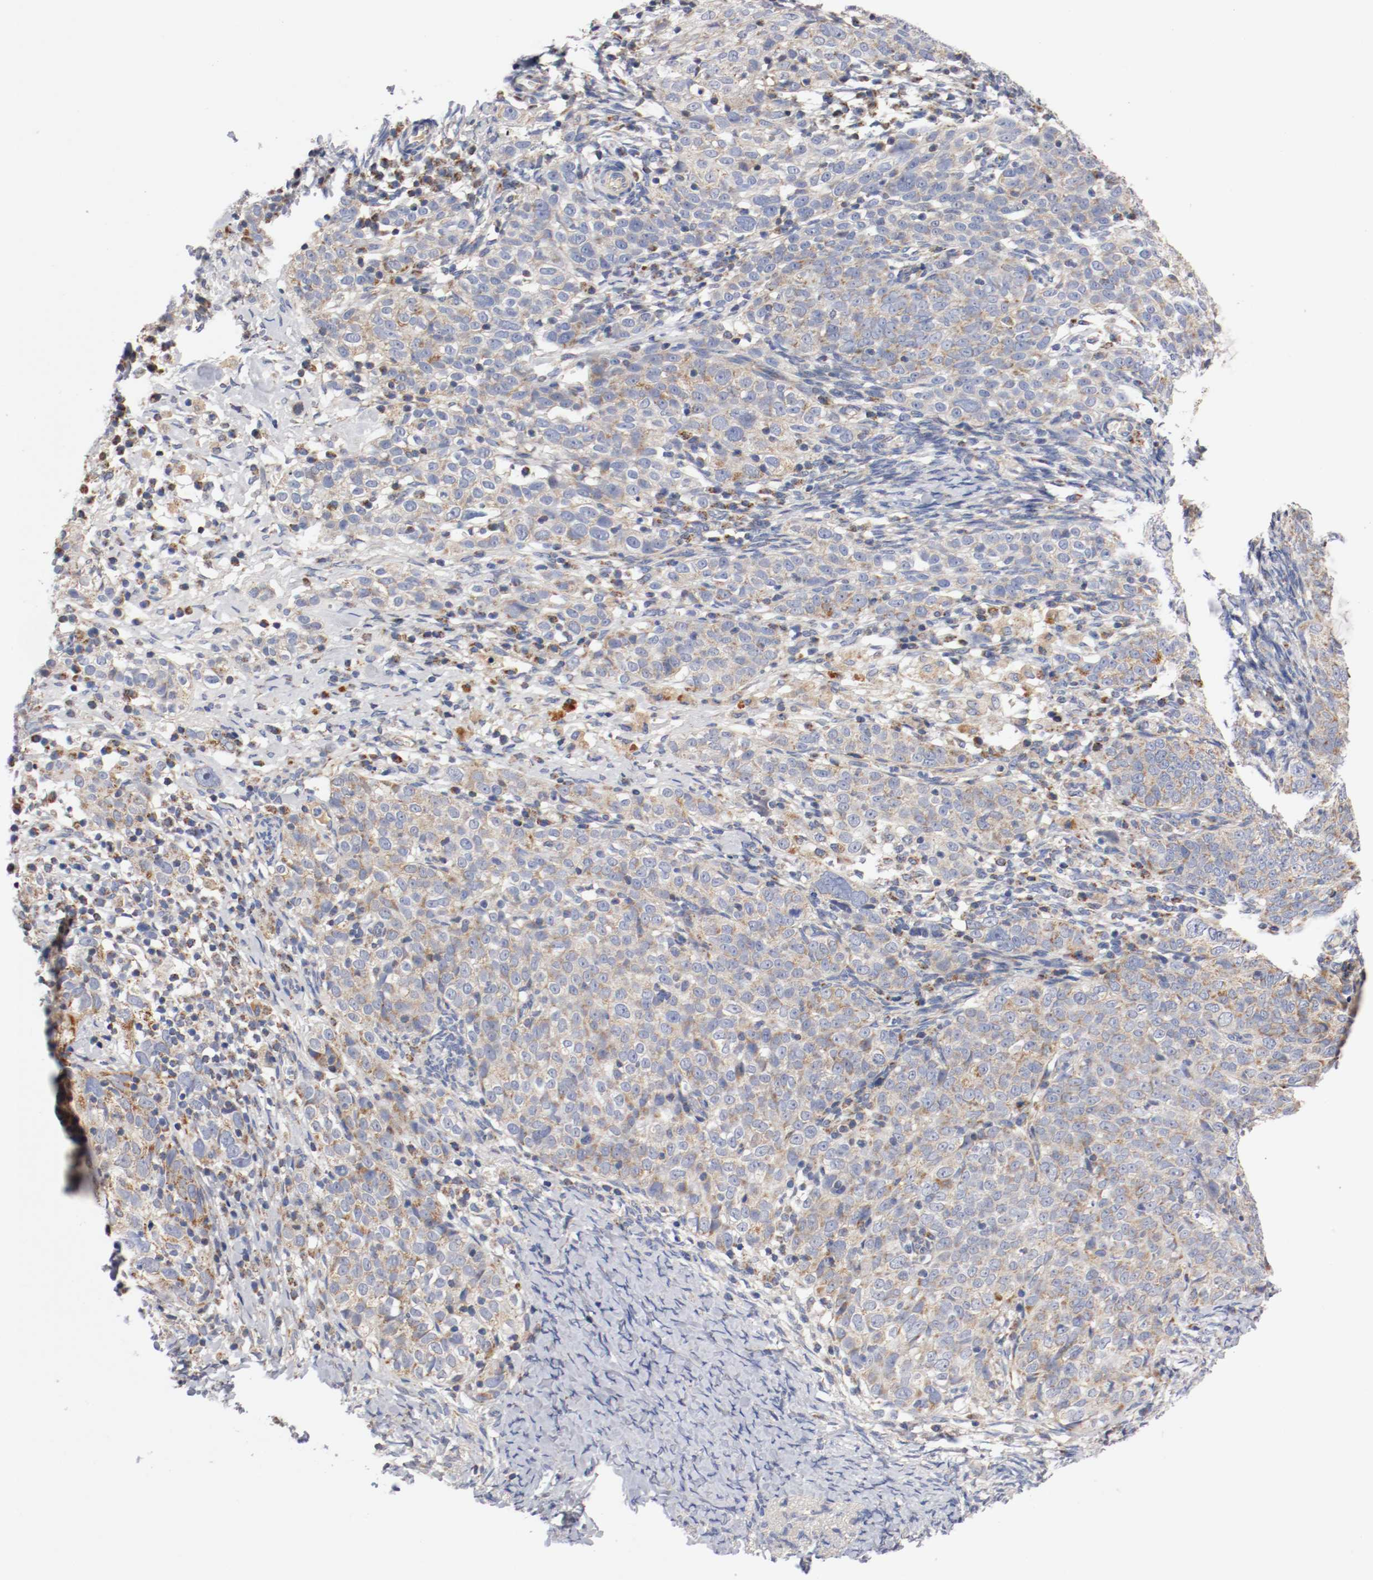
{"staining": {"intensity": "weak", "quantity": "25%-75%", "location": "cytoplasmic/membranous"}, "tissue": "ovarian cancer", "cell_type": "Tumor cells", "image_type": "cancer", "snomed": [{"axis": "morphology", "description": "Normal tissue, NOS"}, {"axis": "morphology", "description": "Cystadenocarcinoma, serous, NOS"}, {"axis": "topography", "description": "Ovary"}], "caption": "A brown stain labels weak cytoplasmic/membranous expression of a protein in human ovarian serous cystadenocarcinoma tumor cells. Immunohistochemistry (ihc) stains the protein in brown and the nuclei are stained blue.", "gene": "PCSK6", "patient": {"sex": "female", "age": 62}}